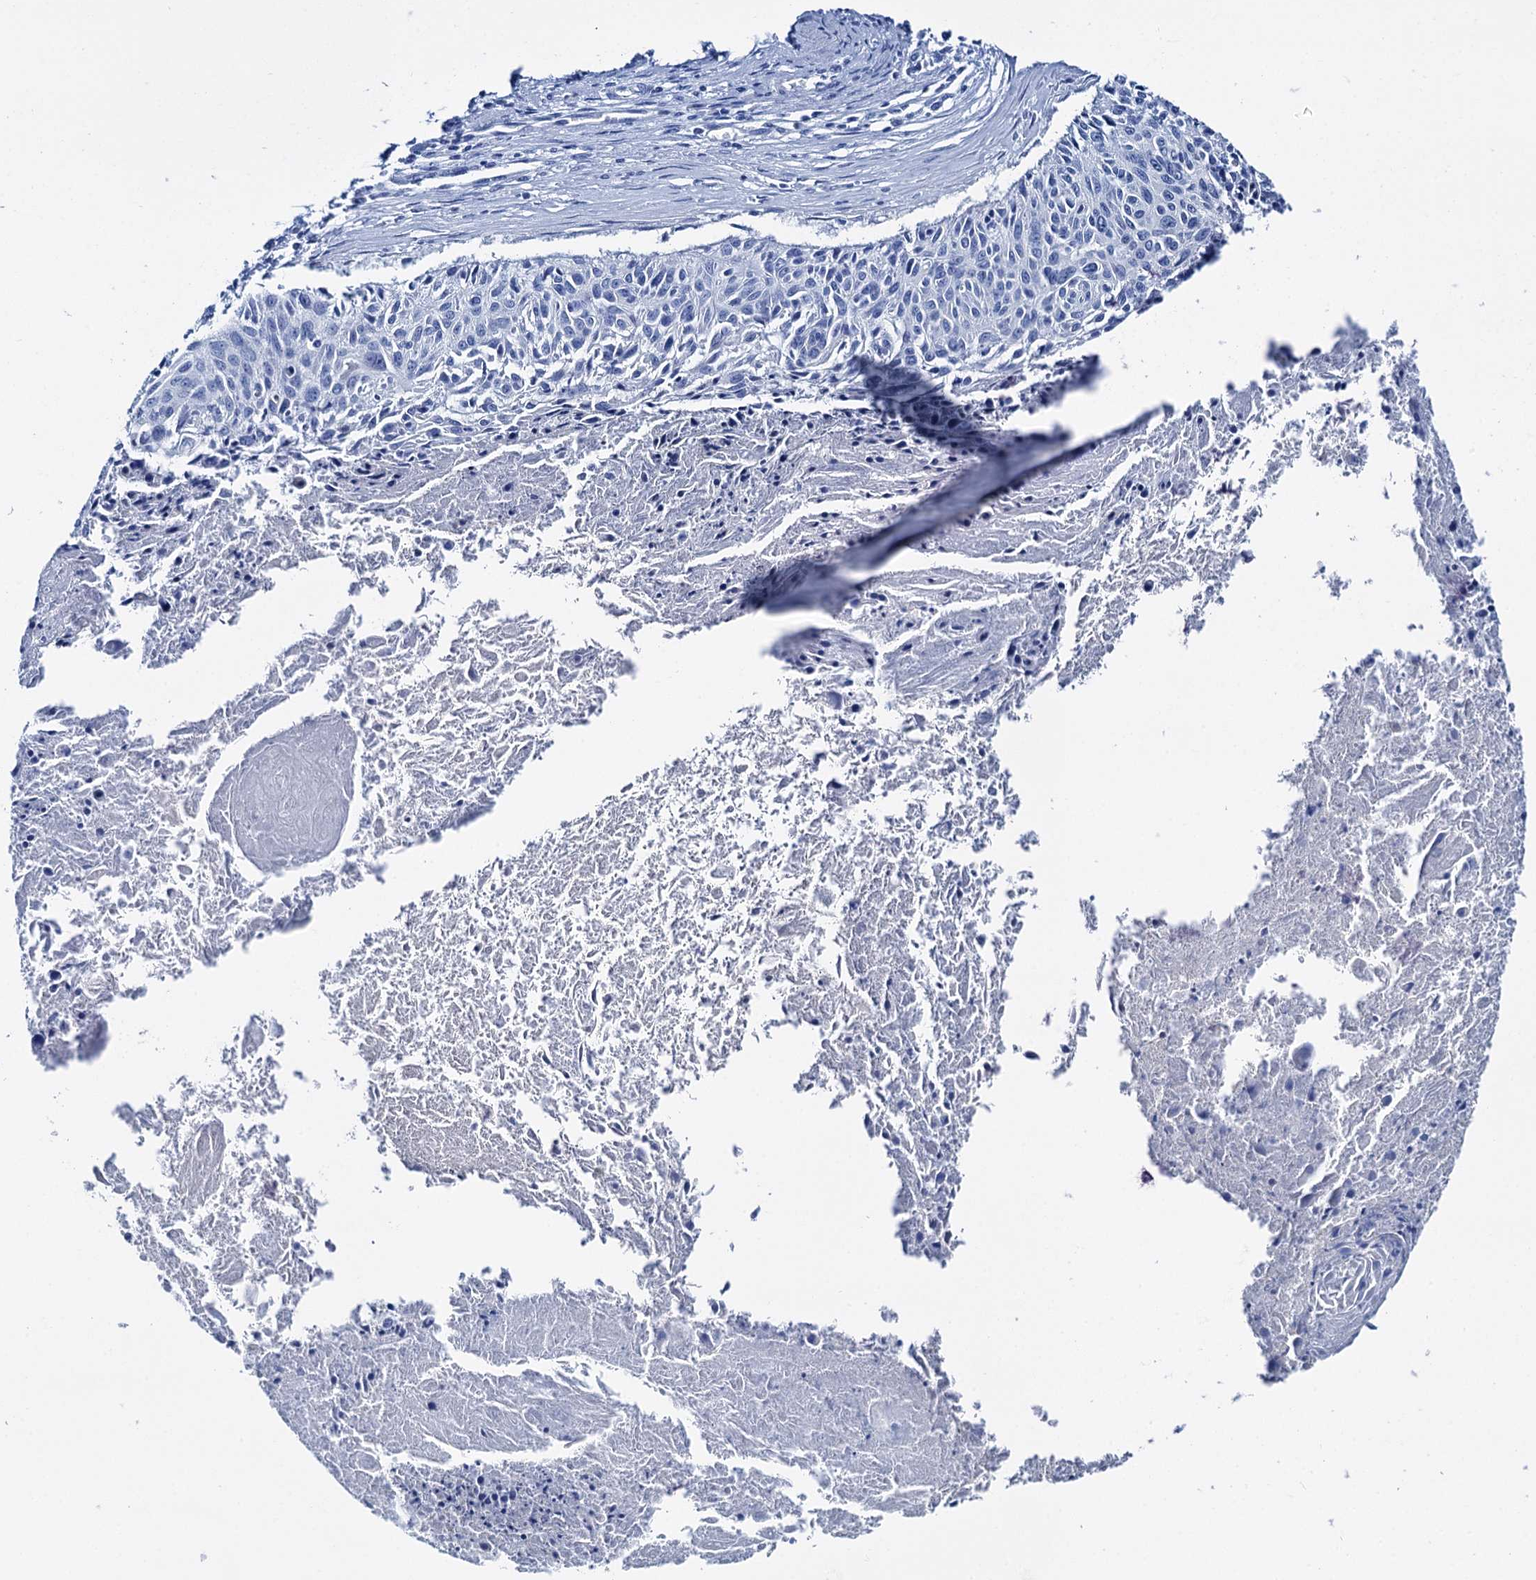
{"staining": {"intensity": "negative", "quantity": "none", "location": "none"}, "tissue": "cervical cancer", "cell_type": "Tumor cells", "image_type": "cancer", "snomed": [{"axis": "morphology", "description": "Squamous cell carcinoma, NOS"}, {"axis": "topography", "description": "Cervix"}], "caption": "High magnification brightfield microscopy of squamous cell carcinoma (cervical) stained with DAB (brown) and counterstained with hematoxylin (blue): tumor cells show no significant positivity.", "gene": "BRINP1", "patient": {"sex": "female", "age": 55}}